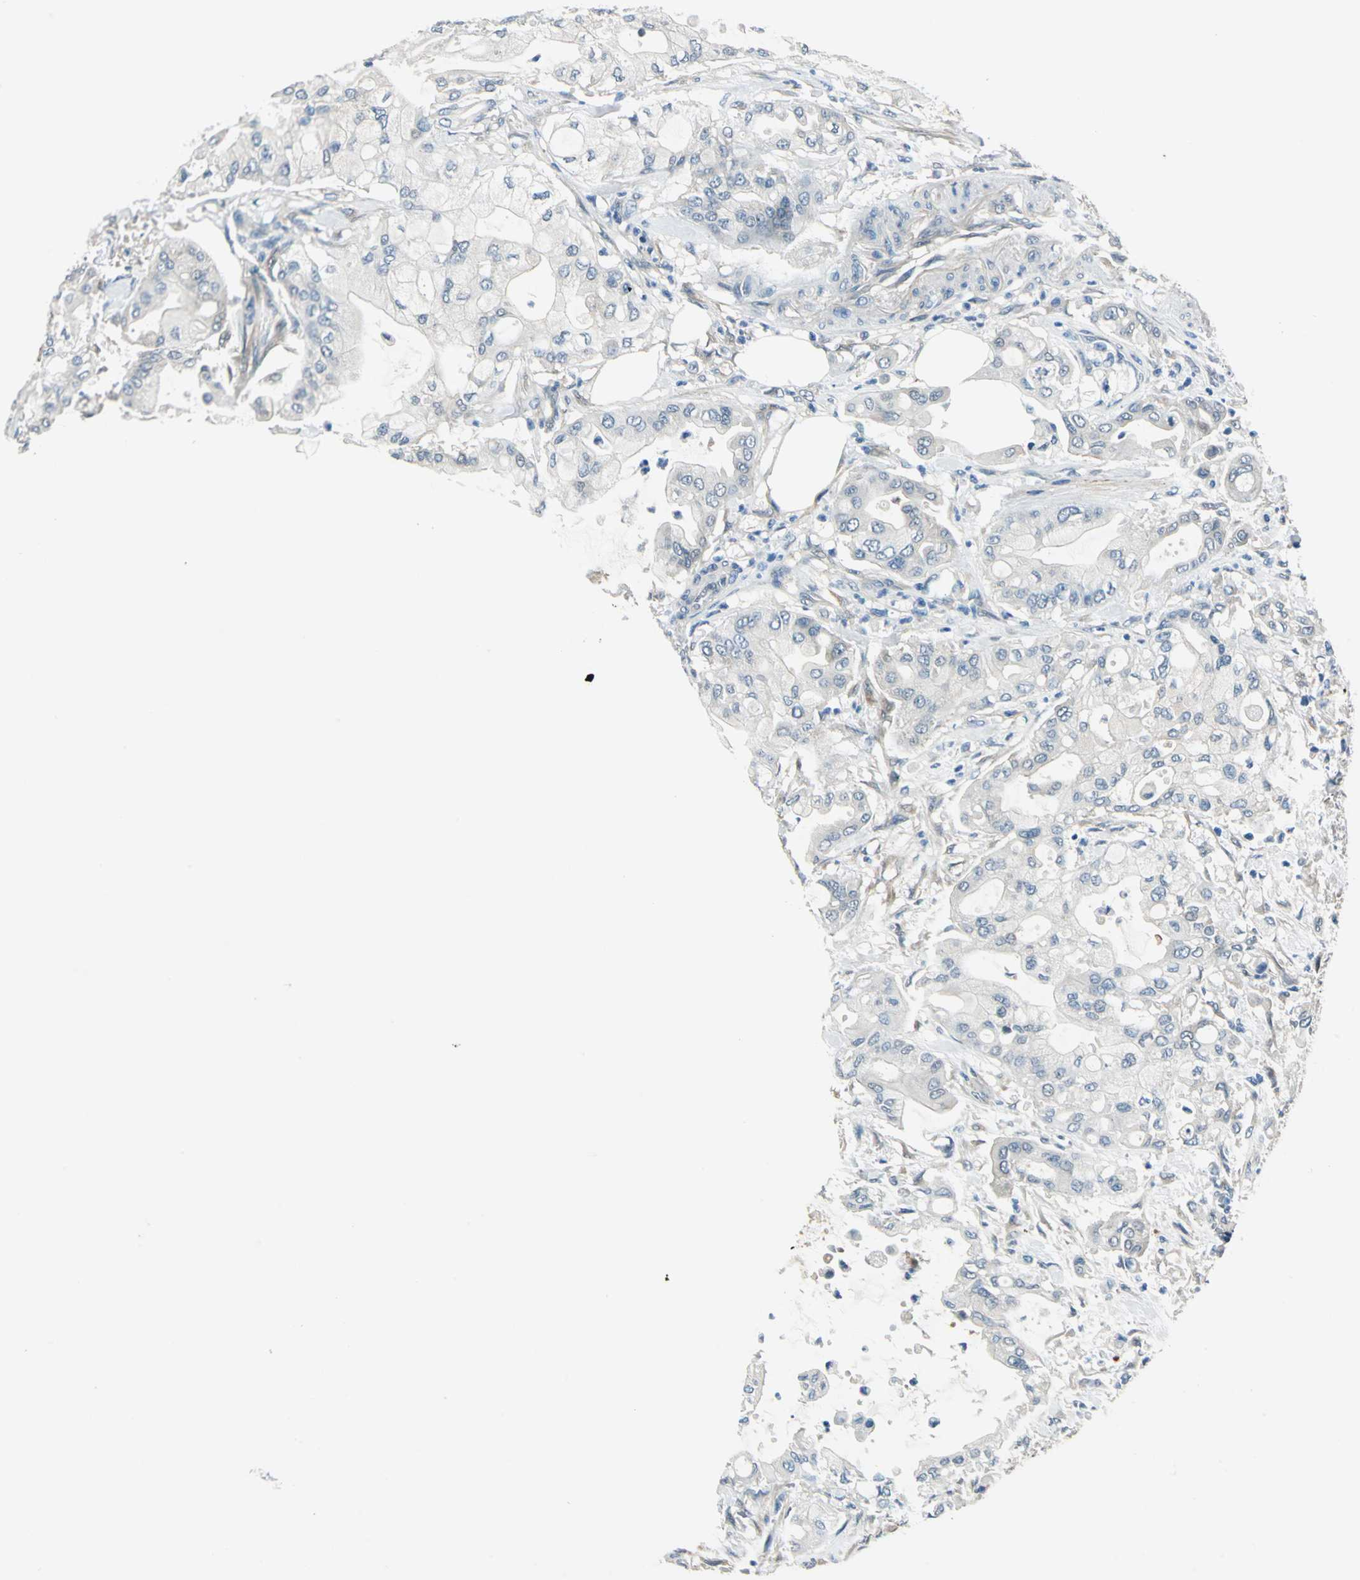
{"staining": {"intensity": "negative", "quantity": "none", "location": "none"}, "tissue": "pancreatic cancer", "cell_type": "Tumor cells", "image_type": "cancer", "snomed": [{"axis": "morphology", "description": "Adenocarcinoma, NOS"}, {"axis": "morphology", "description": "Adenocarcinoma, metastatic, NOS"}, {"axis": "topography", "description": "Lymph node"}, {"axis": "topography", "description": "Pancreas"}, {"axis": "topography", "description": "Duodenum"}], "caption": "This is an immunohistochemistry (IHC) histopathology image of pancreatic cancer (metastatic adenocarcinoma). There is no expression in tumor cells.", "gene": "CDC42EP1", "patient": {"sex": "female", "age": 64}}